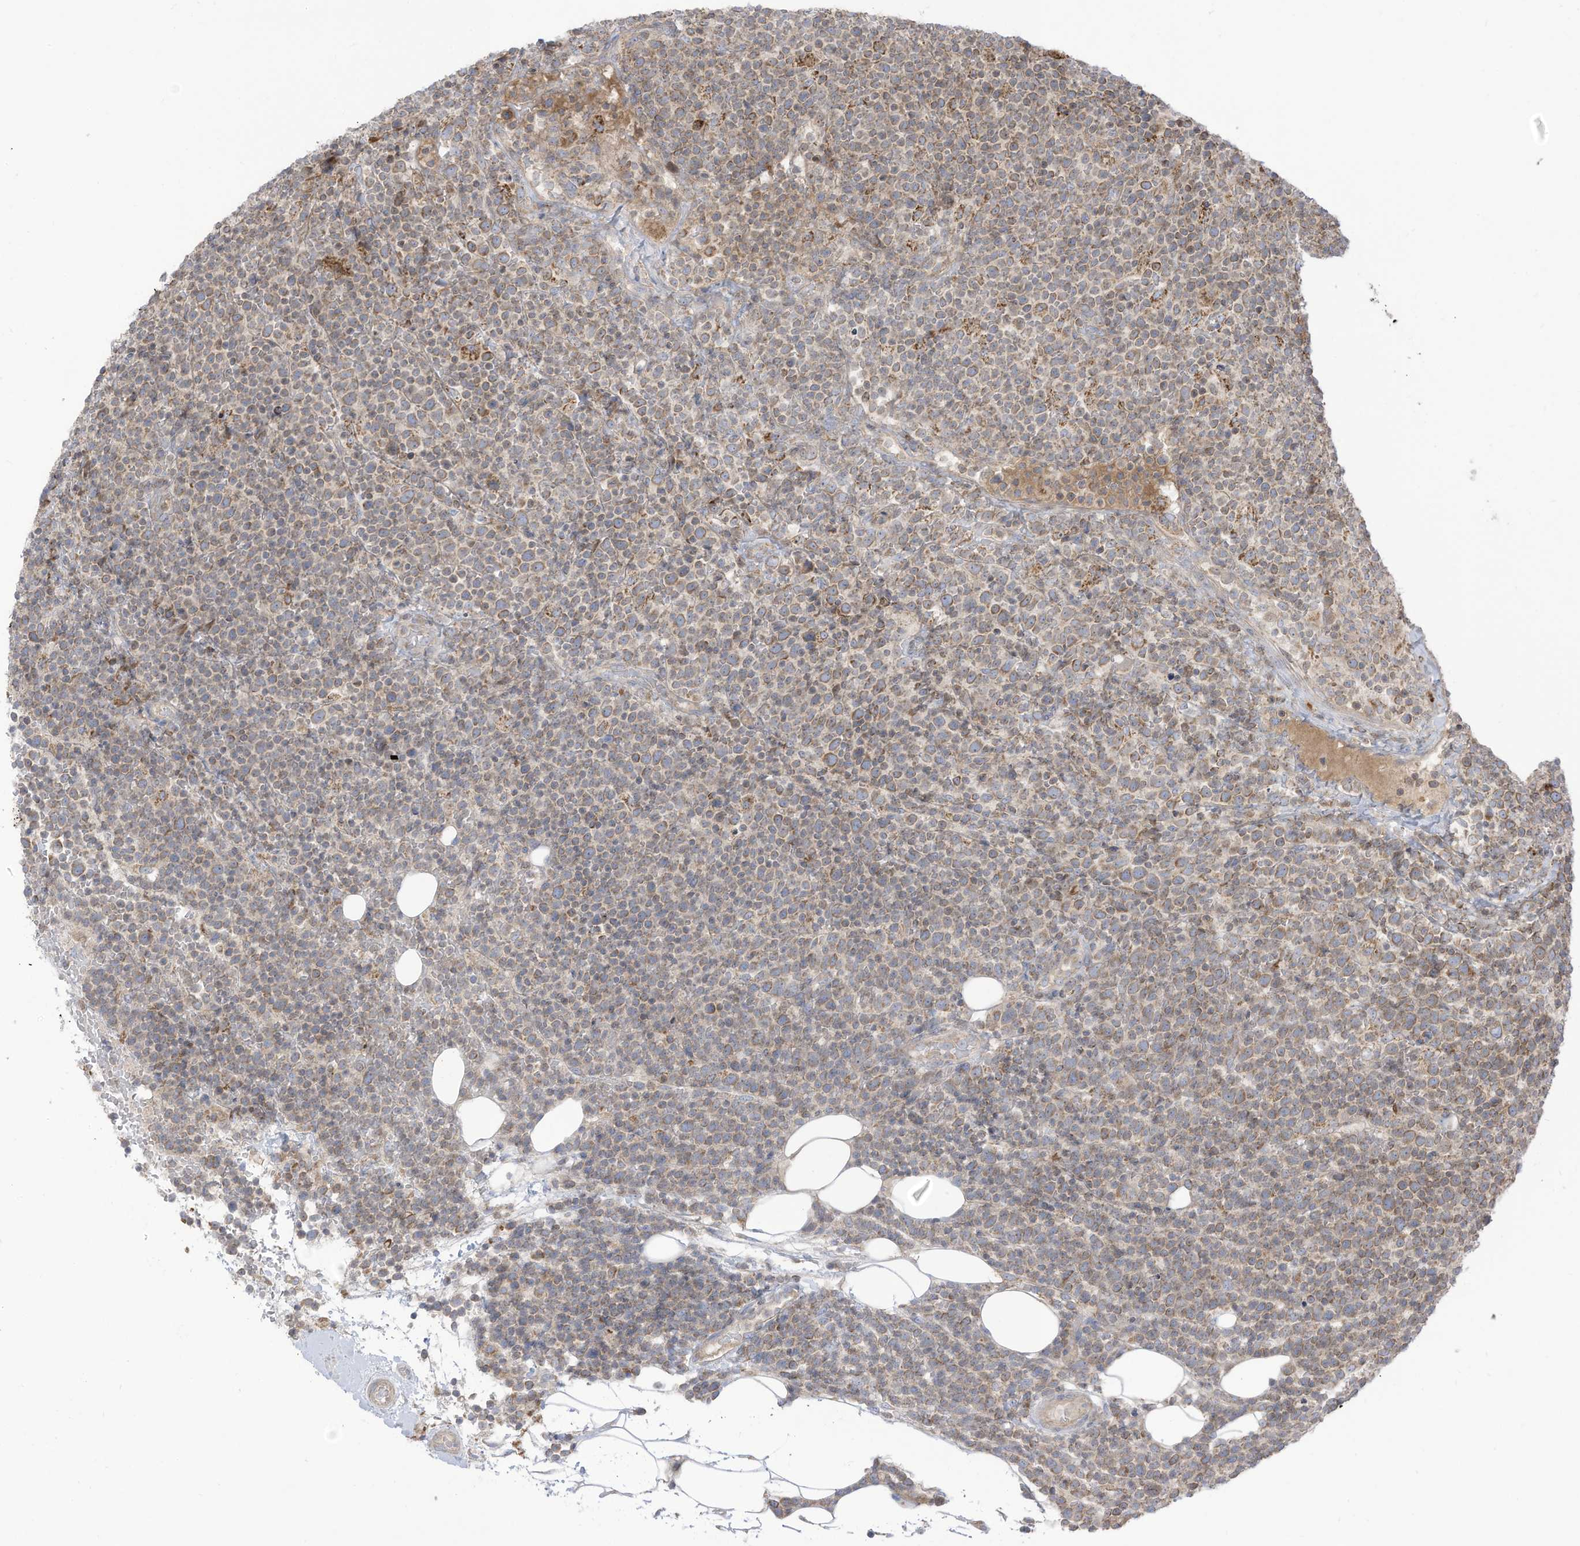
{"staining": {"intensity": "weak", "quantity": "25%-75%", "location": "cytoplasmic/membranous"}, "tissue": "lymphoma", "cell_type": "Tumor cells", "image_type": "cancer", "snomed": [{"axis": "morphology", "description": "Malignant lymphoma, non-Hodgkin's type, High grade"}, {"axis": "topography", "description": "Lymph node"}], "caption": "Immunohistochemistry (IHC) photomicrograph of high-grade malignant lymphoma, non-Hodgkin's type stained for a protein (brown), which shows low levels of weak cytoplasmic/membranous staining in about 25%-75% of tumor cells.", "gene": "CGAS", "patient": {"sex": "male", "age": 61}}